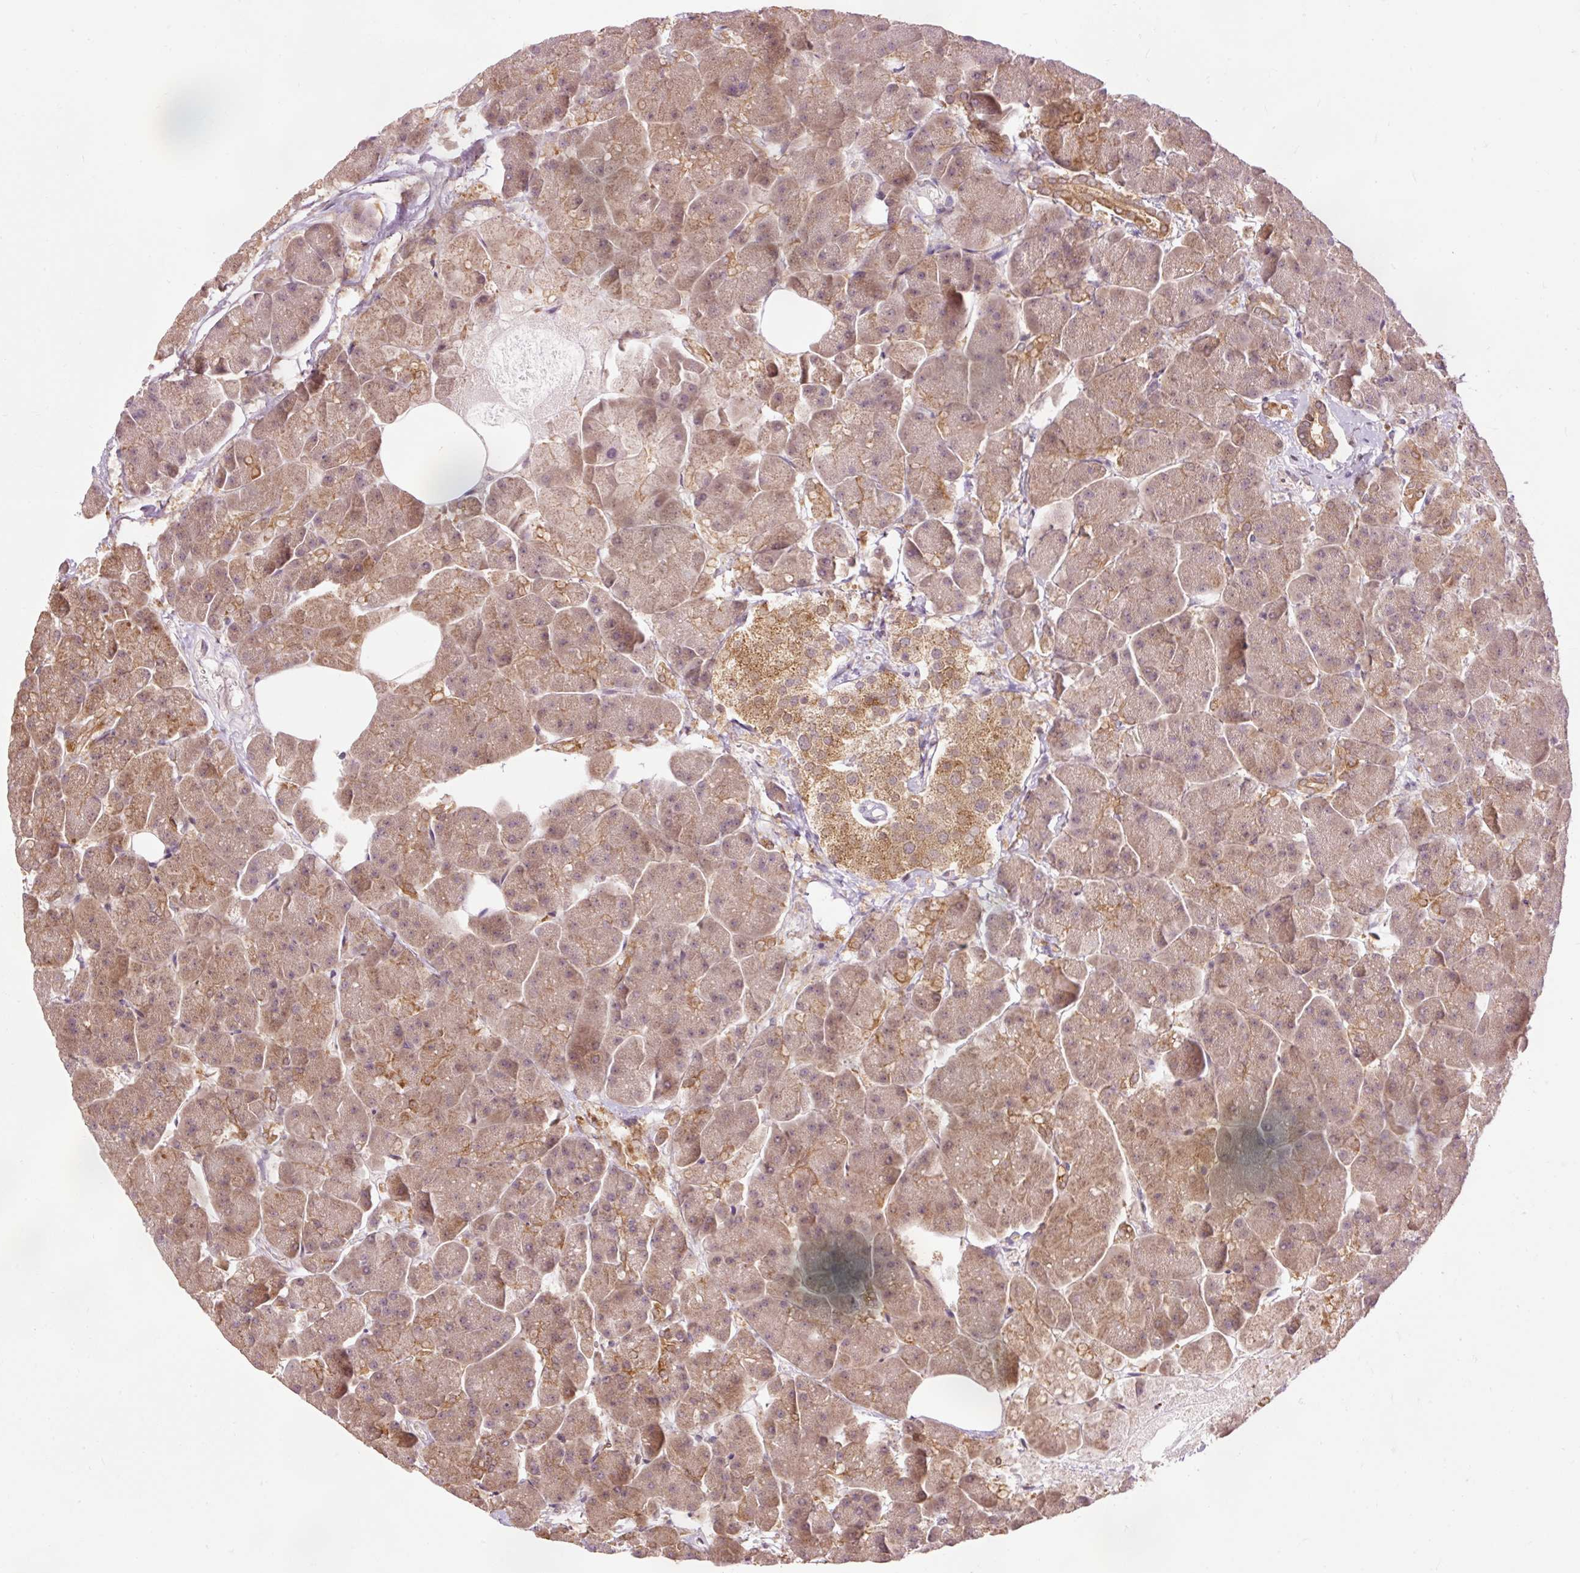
{"staining": {"intensity": "moderate", "quantity": ">75%", "location": "cytoplasmic/membranous"}, "tissue": "pancreas", "cell_type": "Exocrine glandular cells", "image_type": "normal", "snomed": [{"axis": "morphology", "description": "Normal tissue, NOS"}, {"axis": "topography", "description": "Pancreas"}, {"axis": "topography", "description": "Peripheral nerve tissue"}], "caption": "The histopathology image shows immunohistochemical staining of unremarkable pancreas. There is moderate cytoplasmic/membranous positivity is identified in approximately >75% of exocrine glandular cells. Using DAB (brown) and hematoxylin (blue) stains, captured at high magnification using brightfield microscopy.", "gene": "PRDX5", "patient": {"sex": "male", "age": 54}}